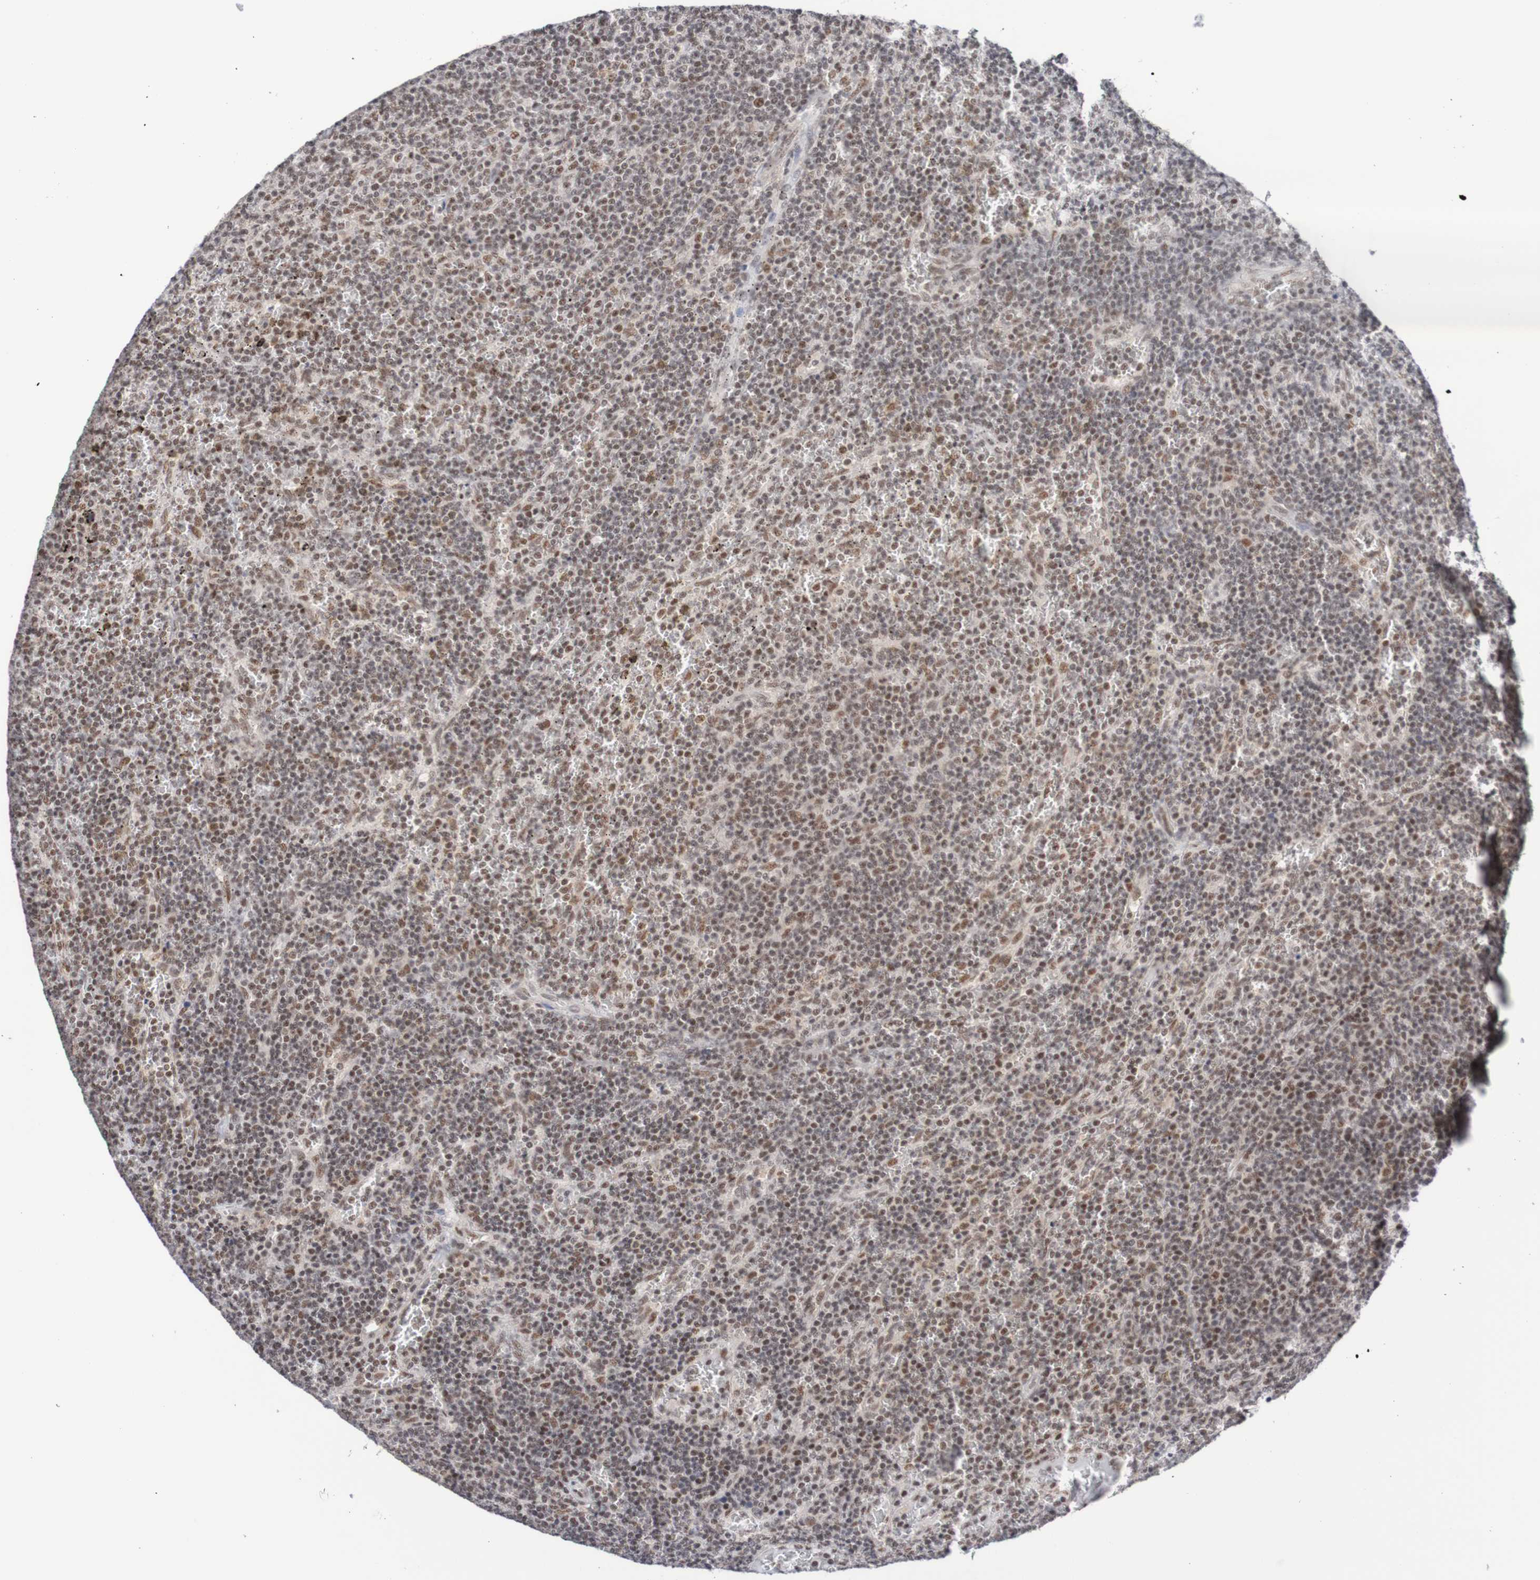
{"staining": {"intensity": "moderate", "quantity": "25%-75%", "location": "nuclear"}, "tissue": "lymphoma", "cell_type": "Tumor cells", "image_type": "cancer", "snomed": [{"axis": "morphology", "description": "Malignant lymphoma, non-Hodgkin's type, Low grade"}, {"axis": "topography", "description": "Spleen"}], "caption": "Immunohistochemistry (IHC) of human low-grade malignant lymphoma, non-Hodgkin's type reveals medium levels of moderate nuclear expression in about 25%-75% of tumor cells. The staining is performed using DAB brown chromogen to label protein expression. The nuclei are counter-stained blue using hematoxylin.", "gene": "CDC5L", "patient": {"sex": "female", "age": 50}}